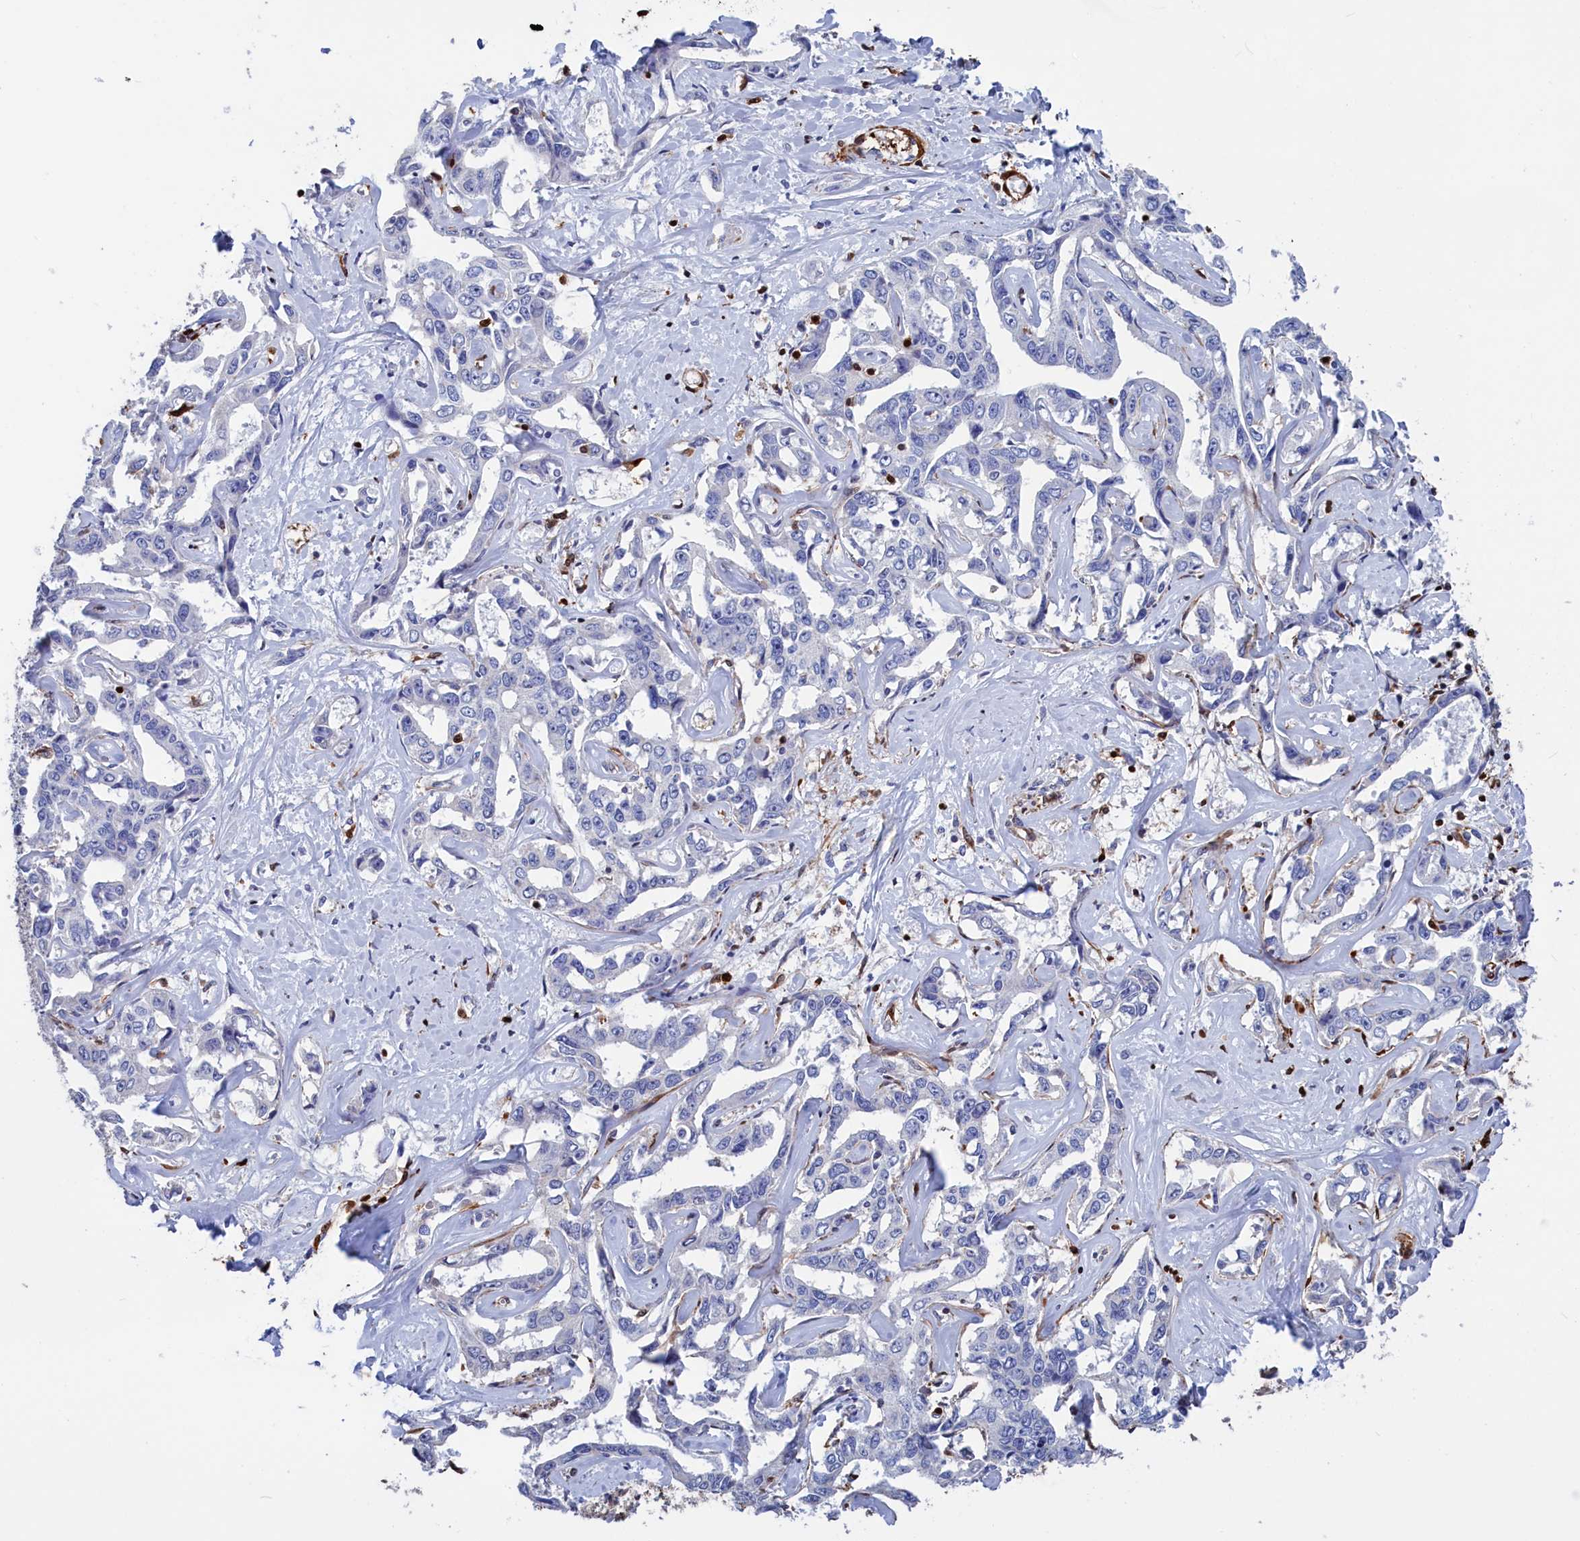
{"staining": {"intensity": "negative", "quantity": "none", "location": "none"}, "tissue": "liver cancer", "cell_type": "Tumor cells", "image_type": "cancer", "snomed": [{"axis": "morphology", "description": "Cholangiocarcinoma"}, {"axis": "topography", "description": "Liver"}], "caption": "This is a photomicrograph of immunohistochemistry staining of liver cancer (cholangiocarcinoma), which shows no staining in tumor cells.", "gene": "CRIP1", "patient": {"sex": "male", "age": 59}}